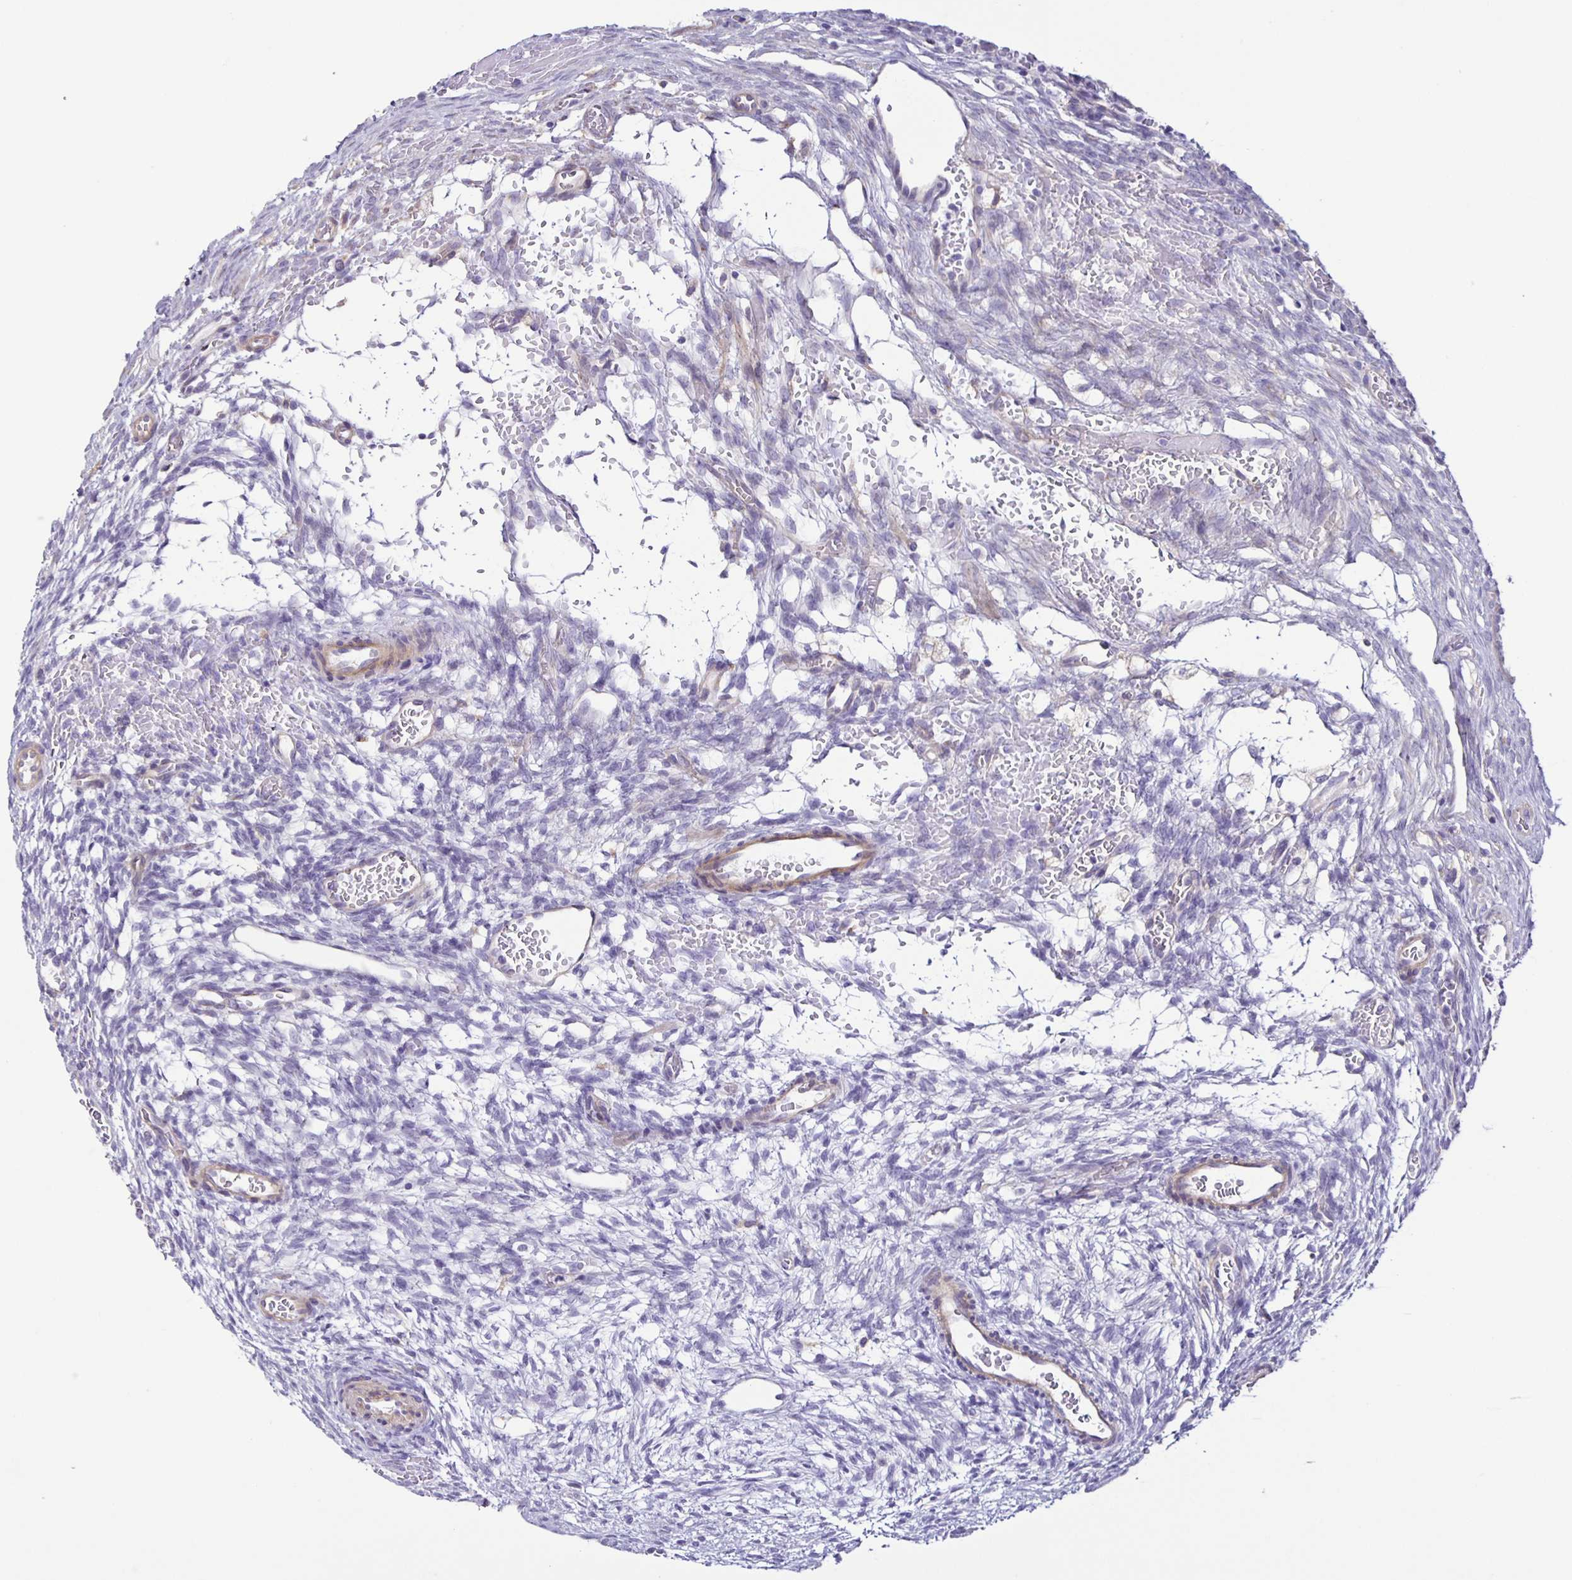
{"staining": {"intensity": "negative", "quantity": "none", "location": "none"}, "tissue": "ovary", "cell_type": "Follicle cells", "image_type": "normal", "snomed": [{"axis": "morphology", "description": "Normal tissue, NOS"}, {"axis": "topography", "description": "Ovary"}], "caption": "The immunohistochemistry image has no significant staining in follicle cells of ovary. Brightfield microscopy of IHC stained with DAB (3,3'-diaminobenzidine) (brown) and hematoxylin (blue), captured at high magnification.", "gene": "BOLL", "patient": {"sex": "female", "age": 34}}